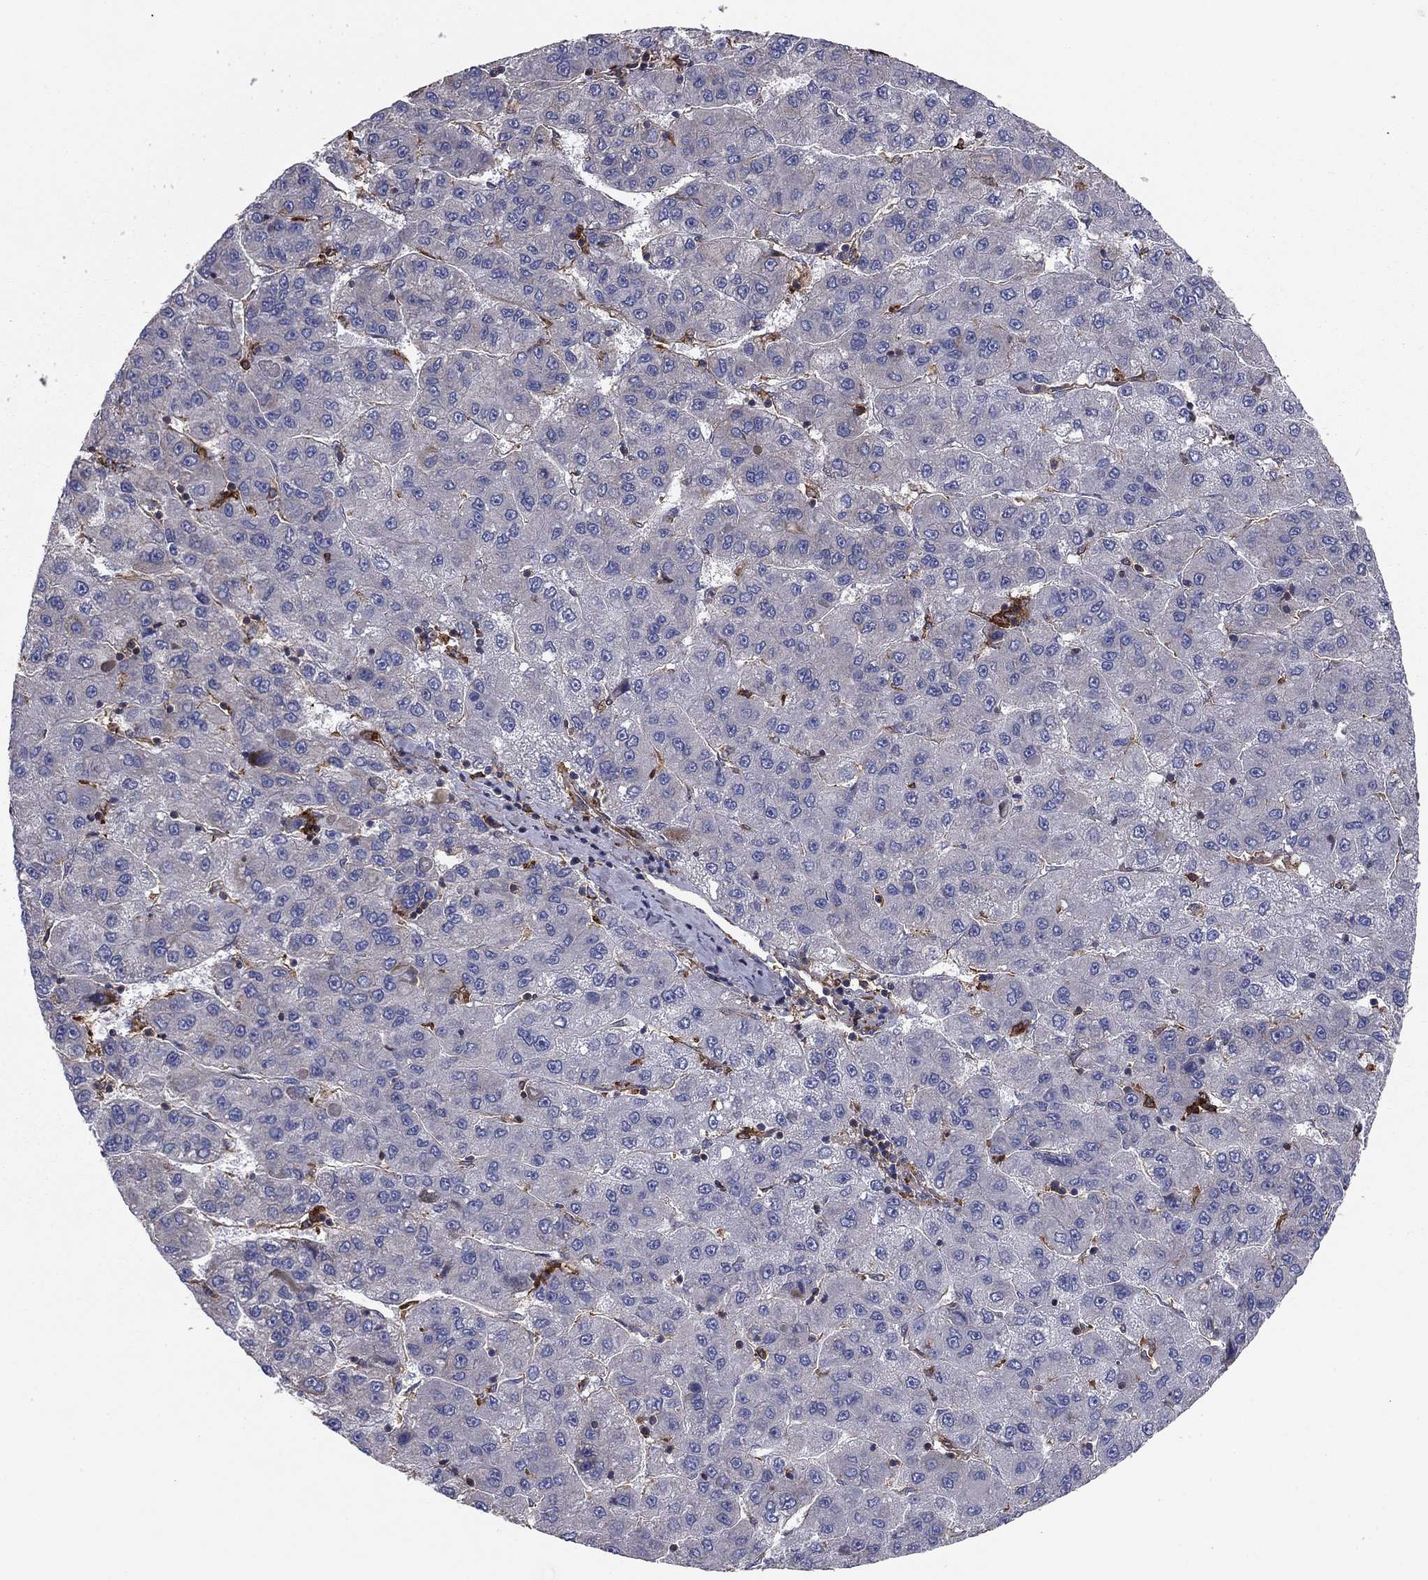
{"staining": {"intensity": "negative", "quantity": "none", "location": "none"}, "tissue": "liver cancer", "cell_type": "Tumor cells", "image_type": "cancer", "snomed": [{"axis": "morphology", "description": "Carcinoma, Hepatocellular, NOS"}, {"axis": "topography", "description": "Liver"}], "caption": "Histopathology image shows no protein expression in tumor cells of liver cancer (hepatocellular carcinoma) tissue.", "gene": "EHBP1L1", "patient": {"sex": "female", "age": 82}}